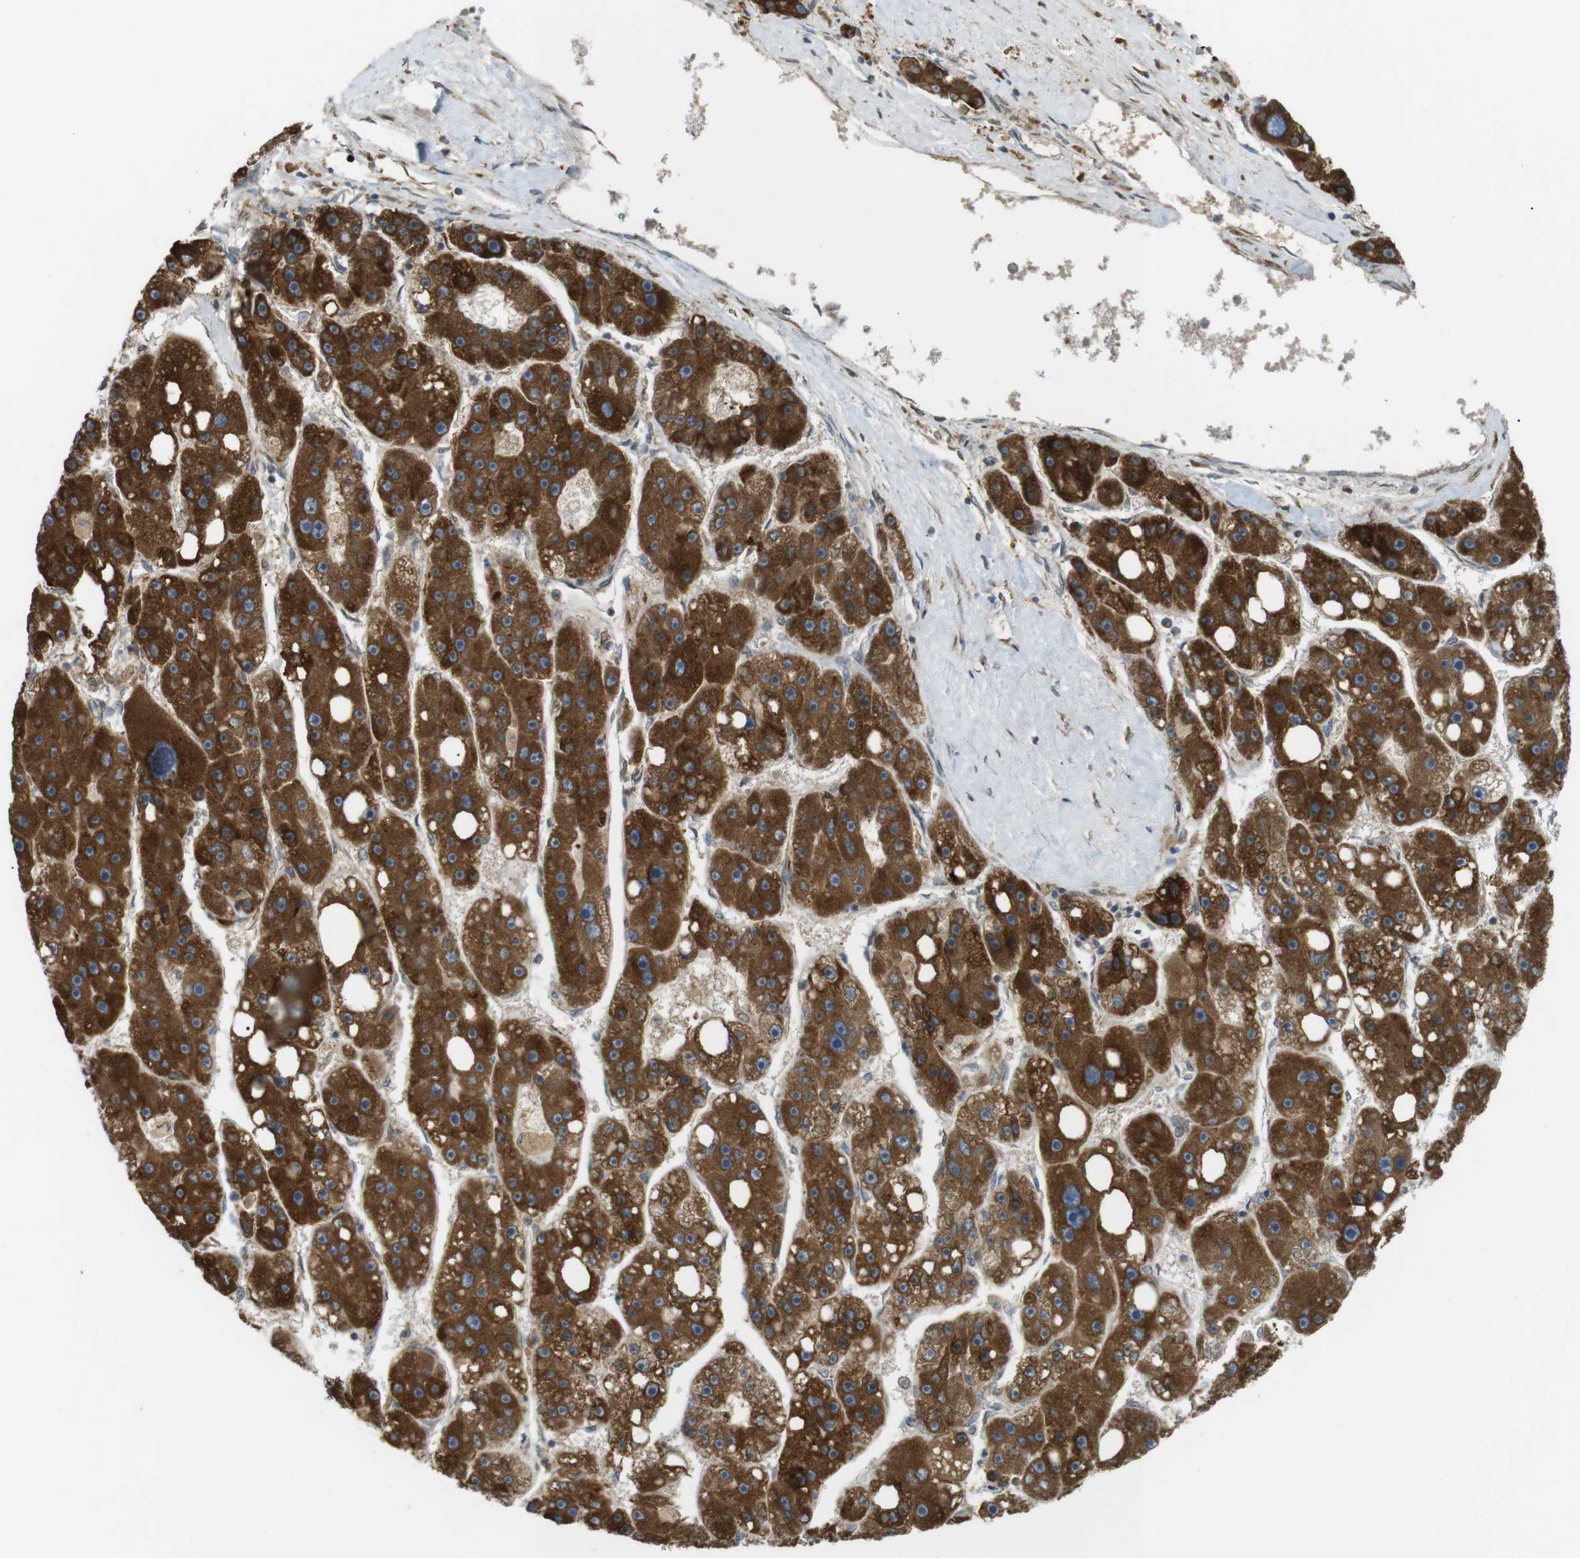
{"staining": {"intensity": "strong", "quantity": ">75%", "location": "cytoplasmic/membranous"}, "tissue": "liver cancer", "cell_type": "Tumor cells", "image_type": "cancer", "snomed": [{"axis": "morphology", "description": "Carcinoma, Hepatocellular, NOS"}, {"axis": "topography", "description": "Liver"}], "caption": "IHC of liver hepatocellular carcinoma exhibits high levels of strong cytoplasmic/membranous expression in approximately >75% of tumor cells.", "gene": "TMED4", "patient": {"sex": "female", "age": 61}}